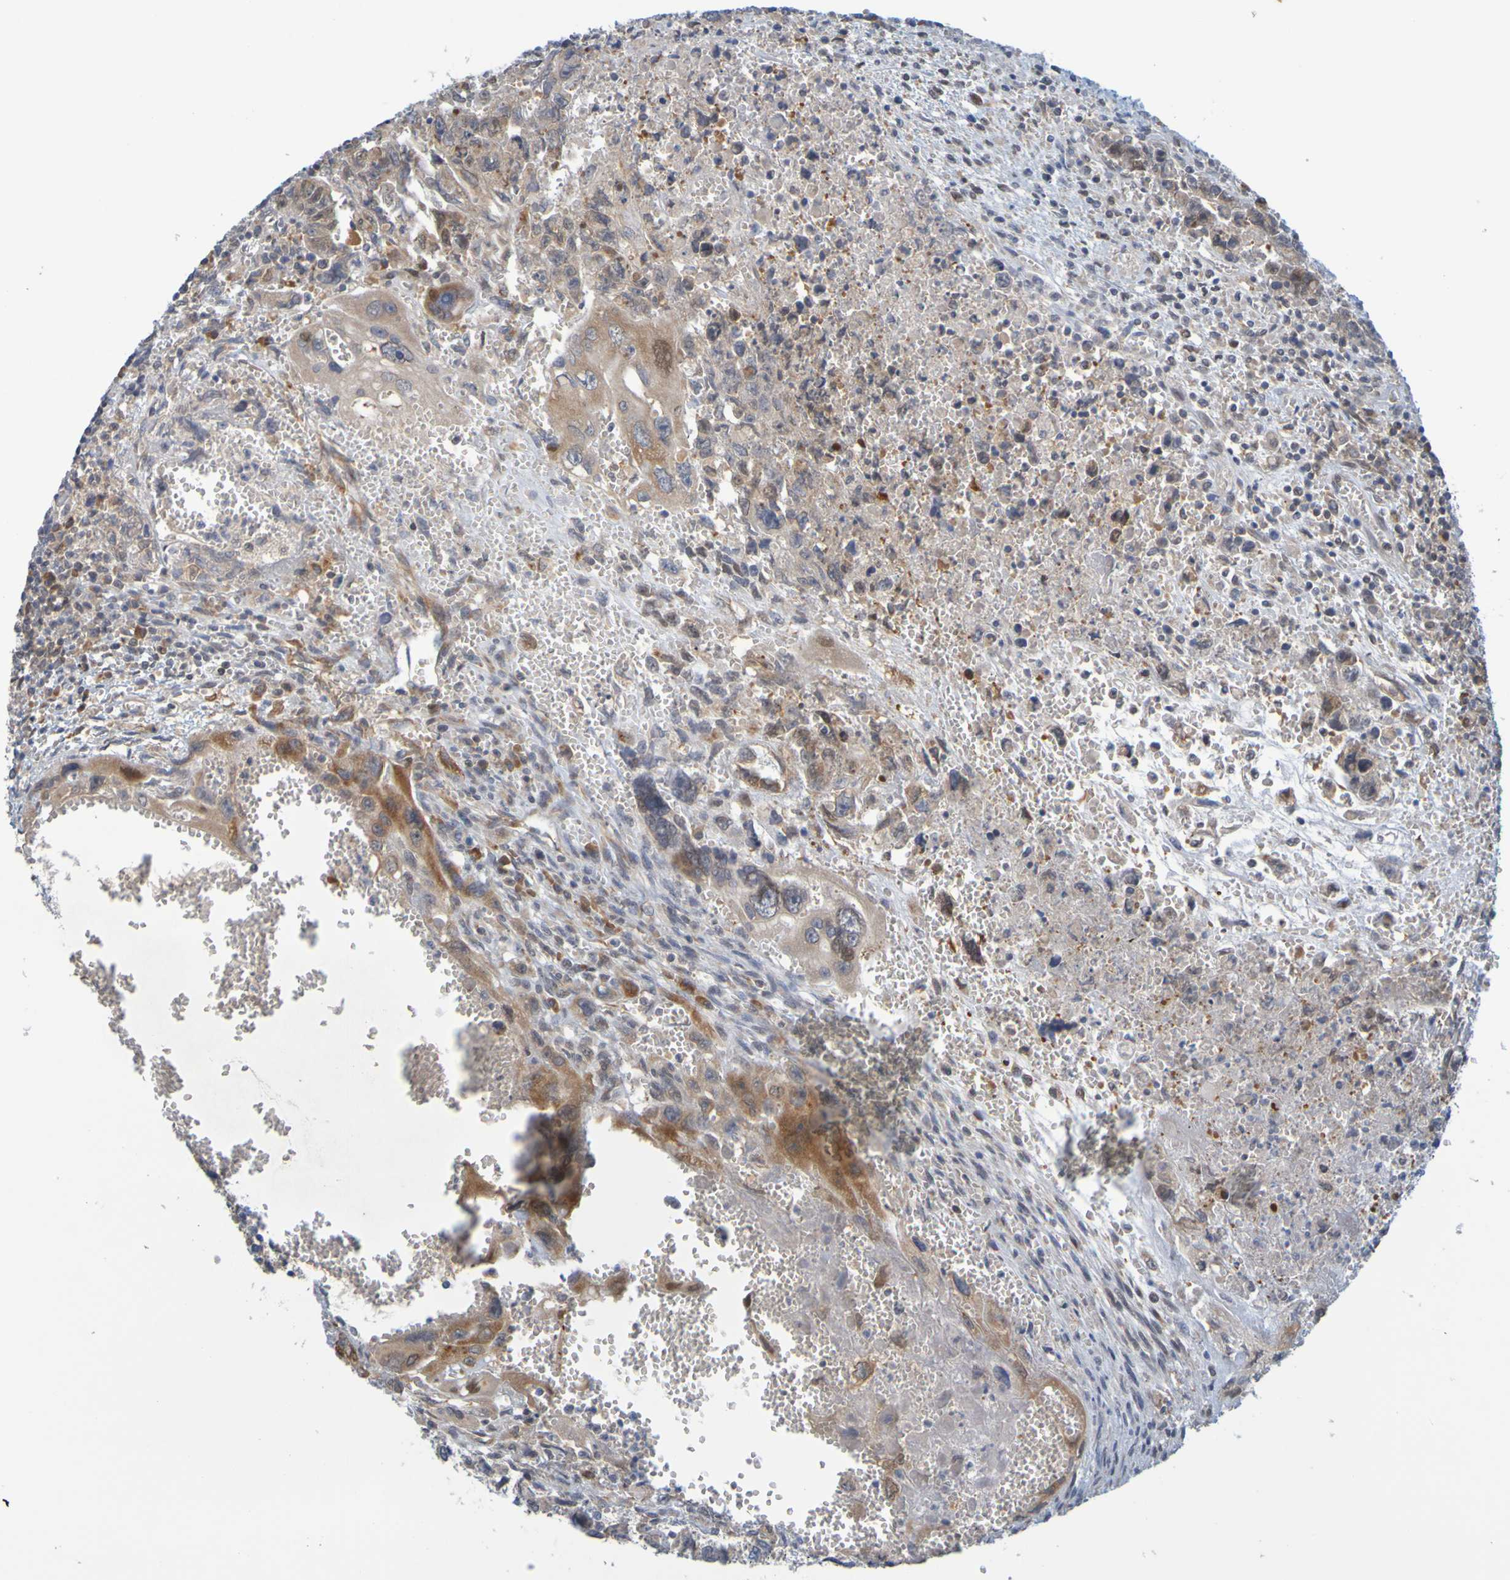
{"staining": {"intensity": "moderate", "quantity": ">75%", "location": "cytoplasmic/membranous,nuclear"}, "tissue": "testis cancer", "cell_type": "Tumor cells", "image_type": "cancer", "snomed": [{"axis": "morphology", "description": "Carcinoma, Embryonal, NOS"}, {"axis": "topography", "description": "Testis"}], "caption": "High-power microscopy captured an immunohistochemistry micrograph of testis cancer (embryonal carcinoma), revealing moderate cytoplasmic/membranous and nuclear staining in about >75% of tumor cells.", "gene": "MOGS", "patient": {"sex": "male", "age": 28}}